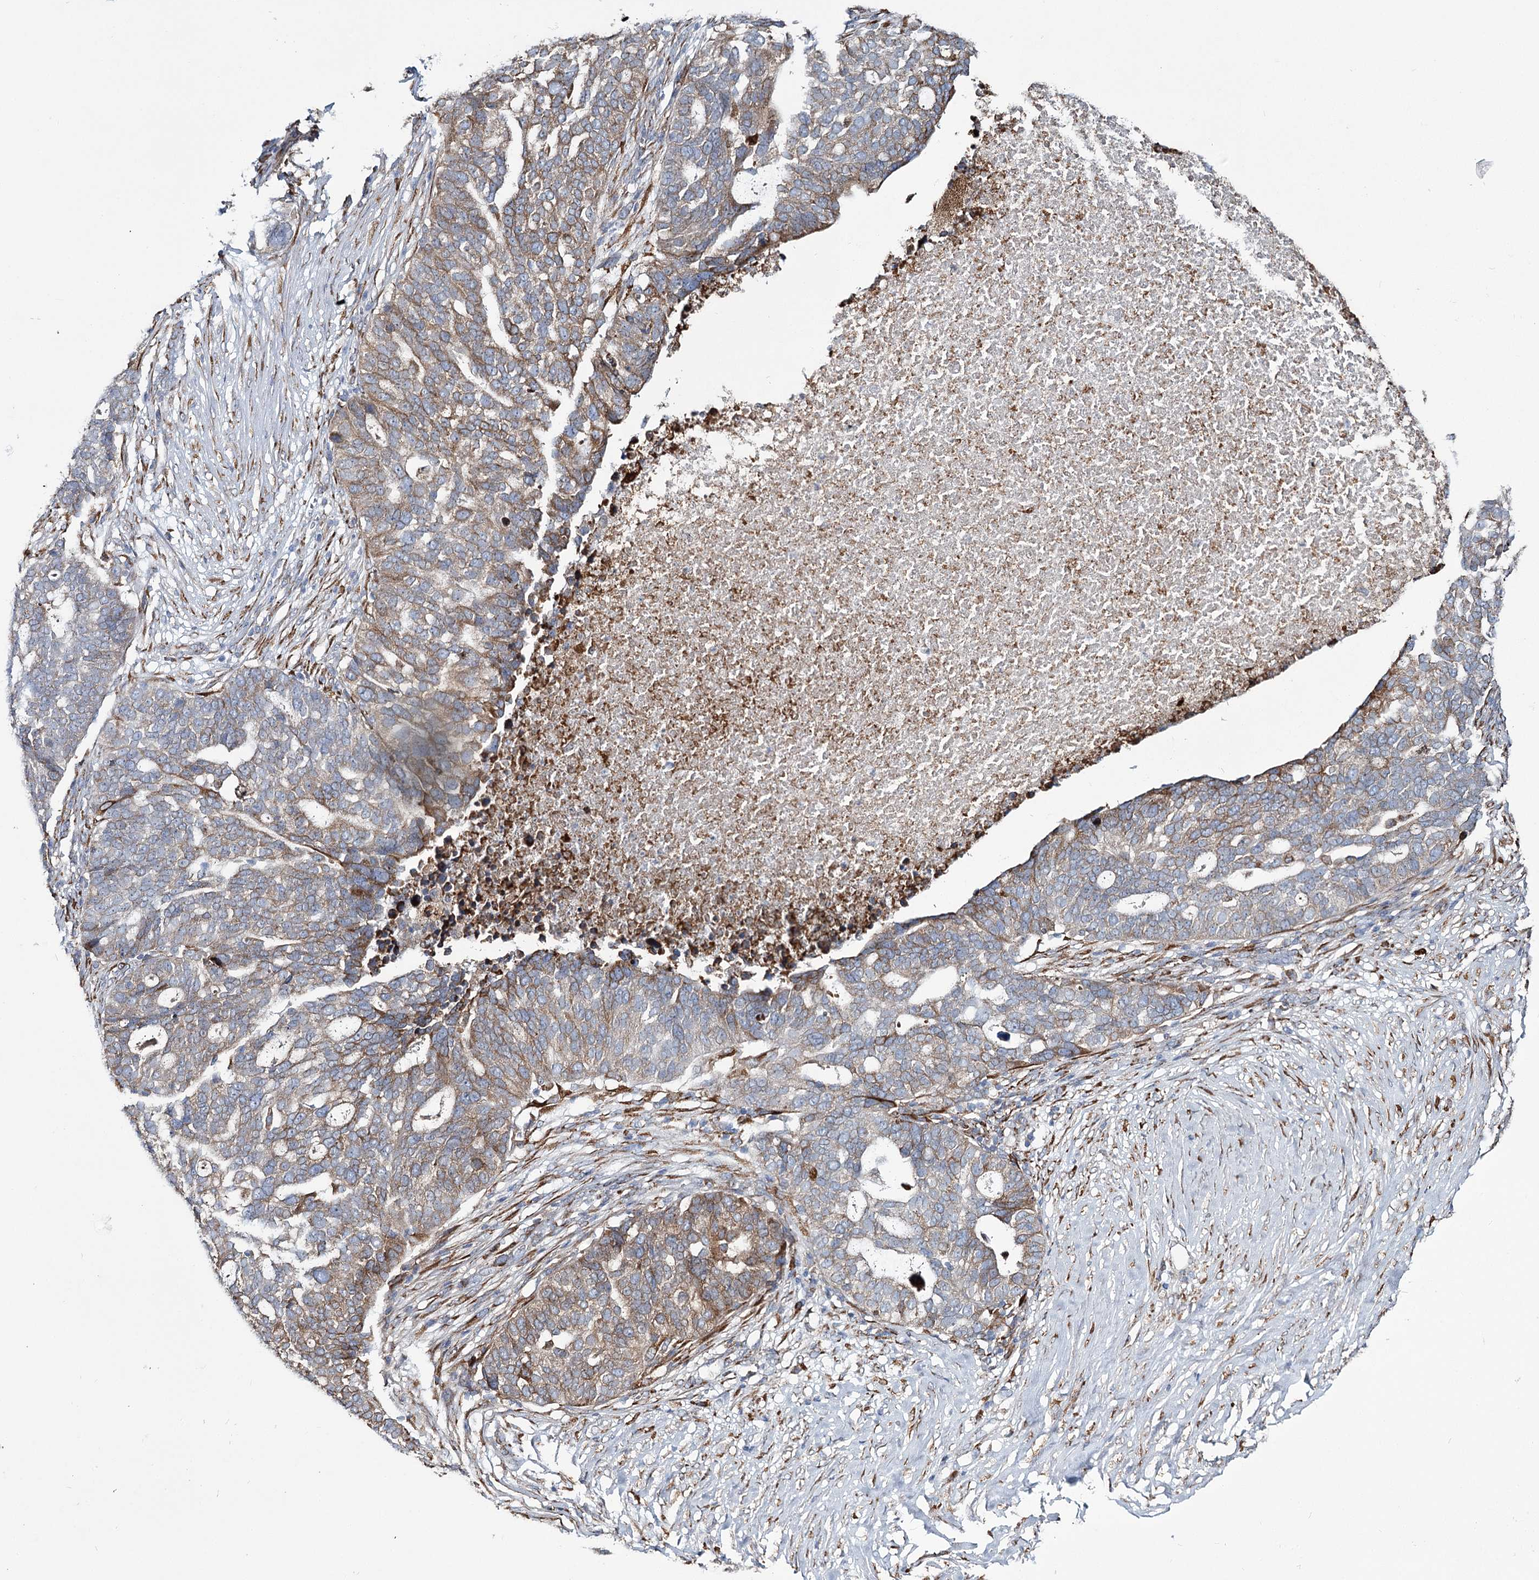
{"staining": {"intensity": "weak", "quantity": ">75%", "location": "cytoplasmic/membranous"}, "tissue": "ovarian cancer", "cell_type": "Tumor cells", "image_type": "cancer", "snomed": [{"axis": "morphology", "description": "Cystadenocarcinoma, serous, NOS"}, {"axis": "topography", "description": "Ovary"}], "caption": "Ovarian cancer (serous cystadenocarcinoma) stained for a protein (brown) exhibits weak cytoplasmic/membranous positive expression in about >75% of tumor cells.", "gene": "ZCCHC9", "patient": {"sex": "female", "age": 59}}